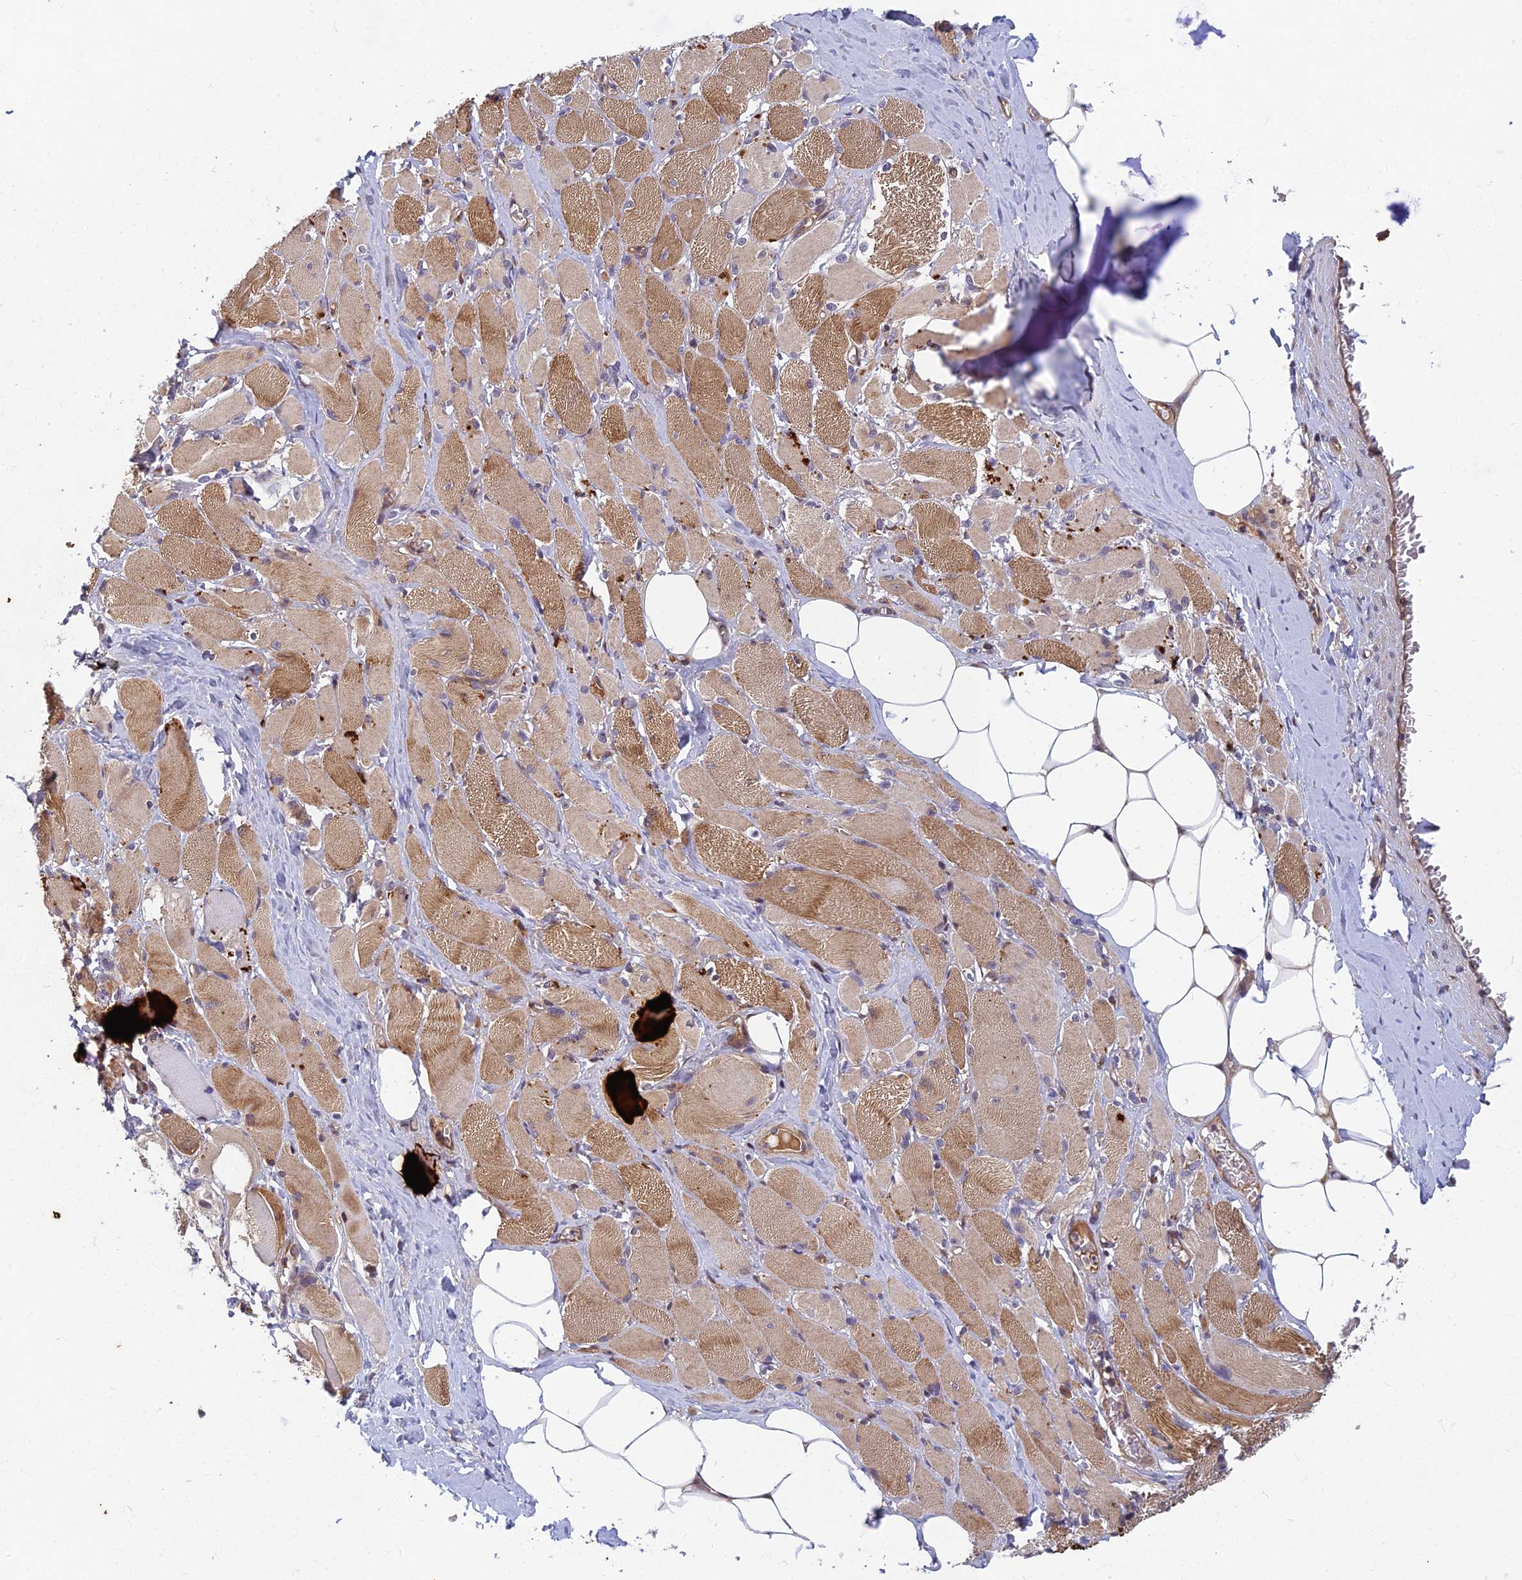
{"staining": {"intensity": "strong", "quantity": ">75%", "location": "cytoplasmic/membranous"}, "tissue": "skeletal muscle", "cell_type": "Myocytes", "image_type": "normal", "snomed": [{"axis": "morphology", "description": "Normal tissue, NOS"}, {"axis": "morphology", "description": "Basal cell carcinoma"}, {"axis": "topography", "description": "Skeletal muscle"}], "caption": "Immunohistochemistry image of normal skeletal muscle stained for a protein (brown), which displays high levels of strong cytoplasmic/membranous staining in approximately >75% of myocytes.", "gene": "PIKFYVE", "patient": {"sex": "female", "age": 64}}